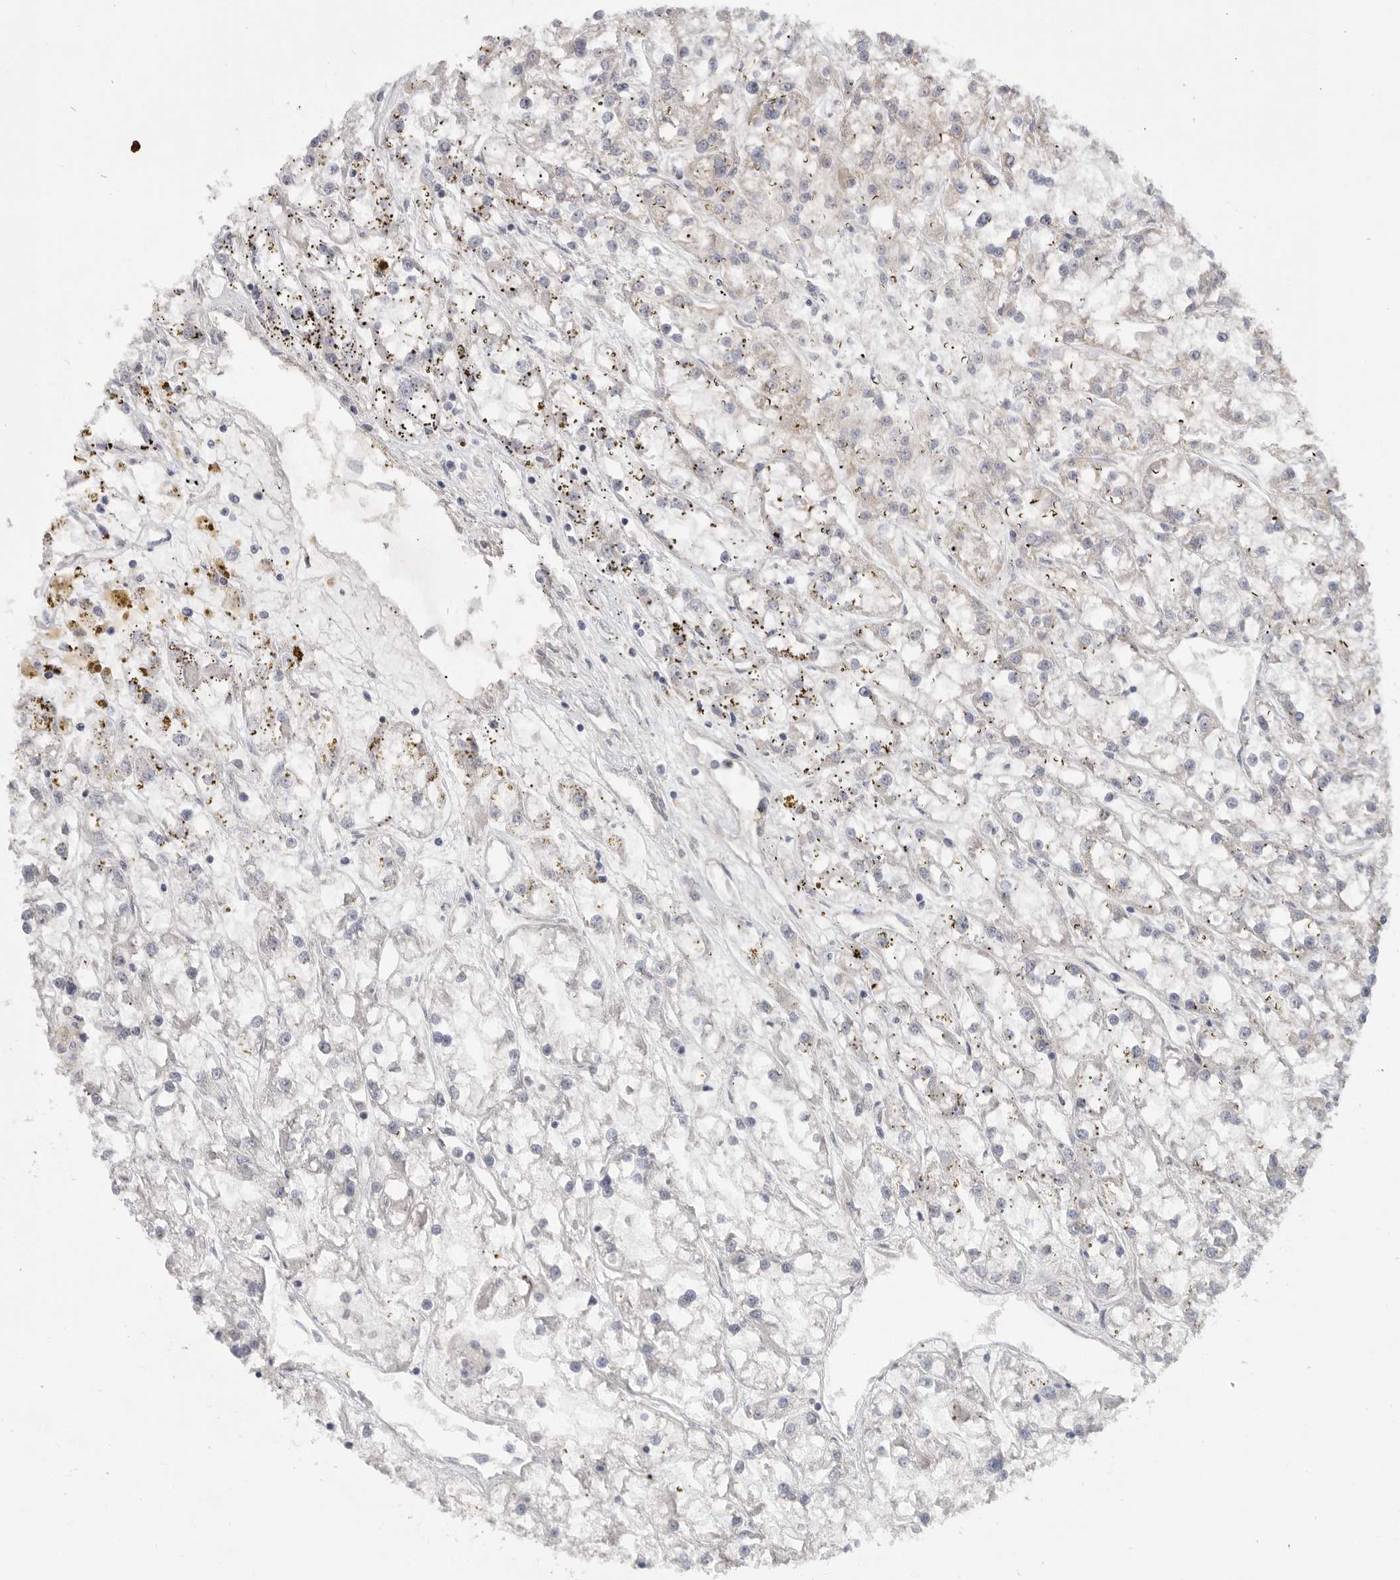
{"staining": {"intensity": "negative", "quantity": "none", "location": "none"}, "tissue": "renal cancer", "cell_type": "Tumor cells", "image_type": "cancer", "snomed": [{"axis": "morphology", "description": "Adenocarcinoma, NOS"}, {"axis": "topography", "description": "Kidney"}], "caption": "A photomicrograph of human renal cancer is negative for staining in tumor cells.", "gene": "MTFR1L", "patient": {"sex": "female", "age": 52}}